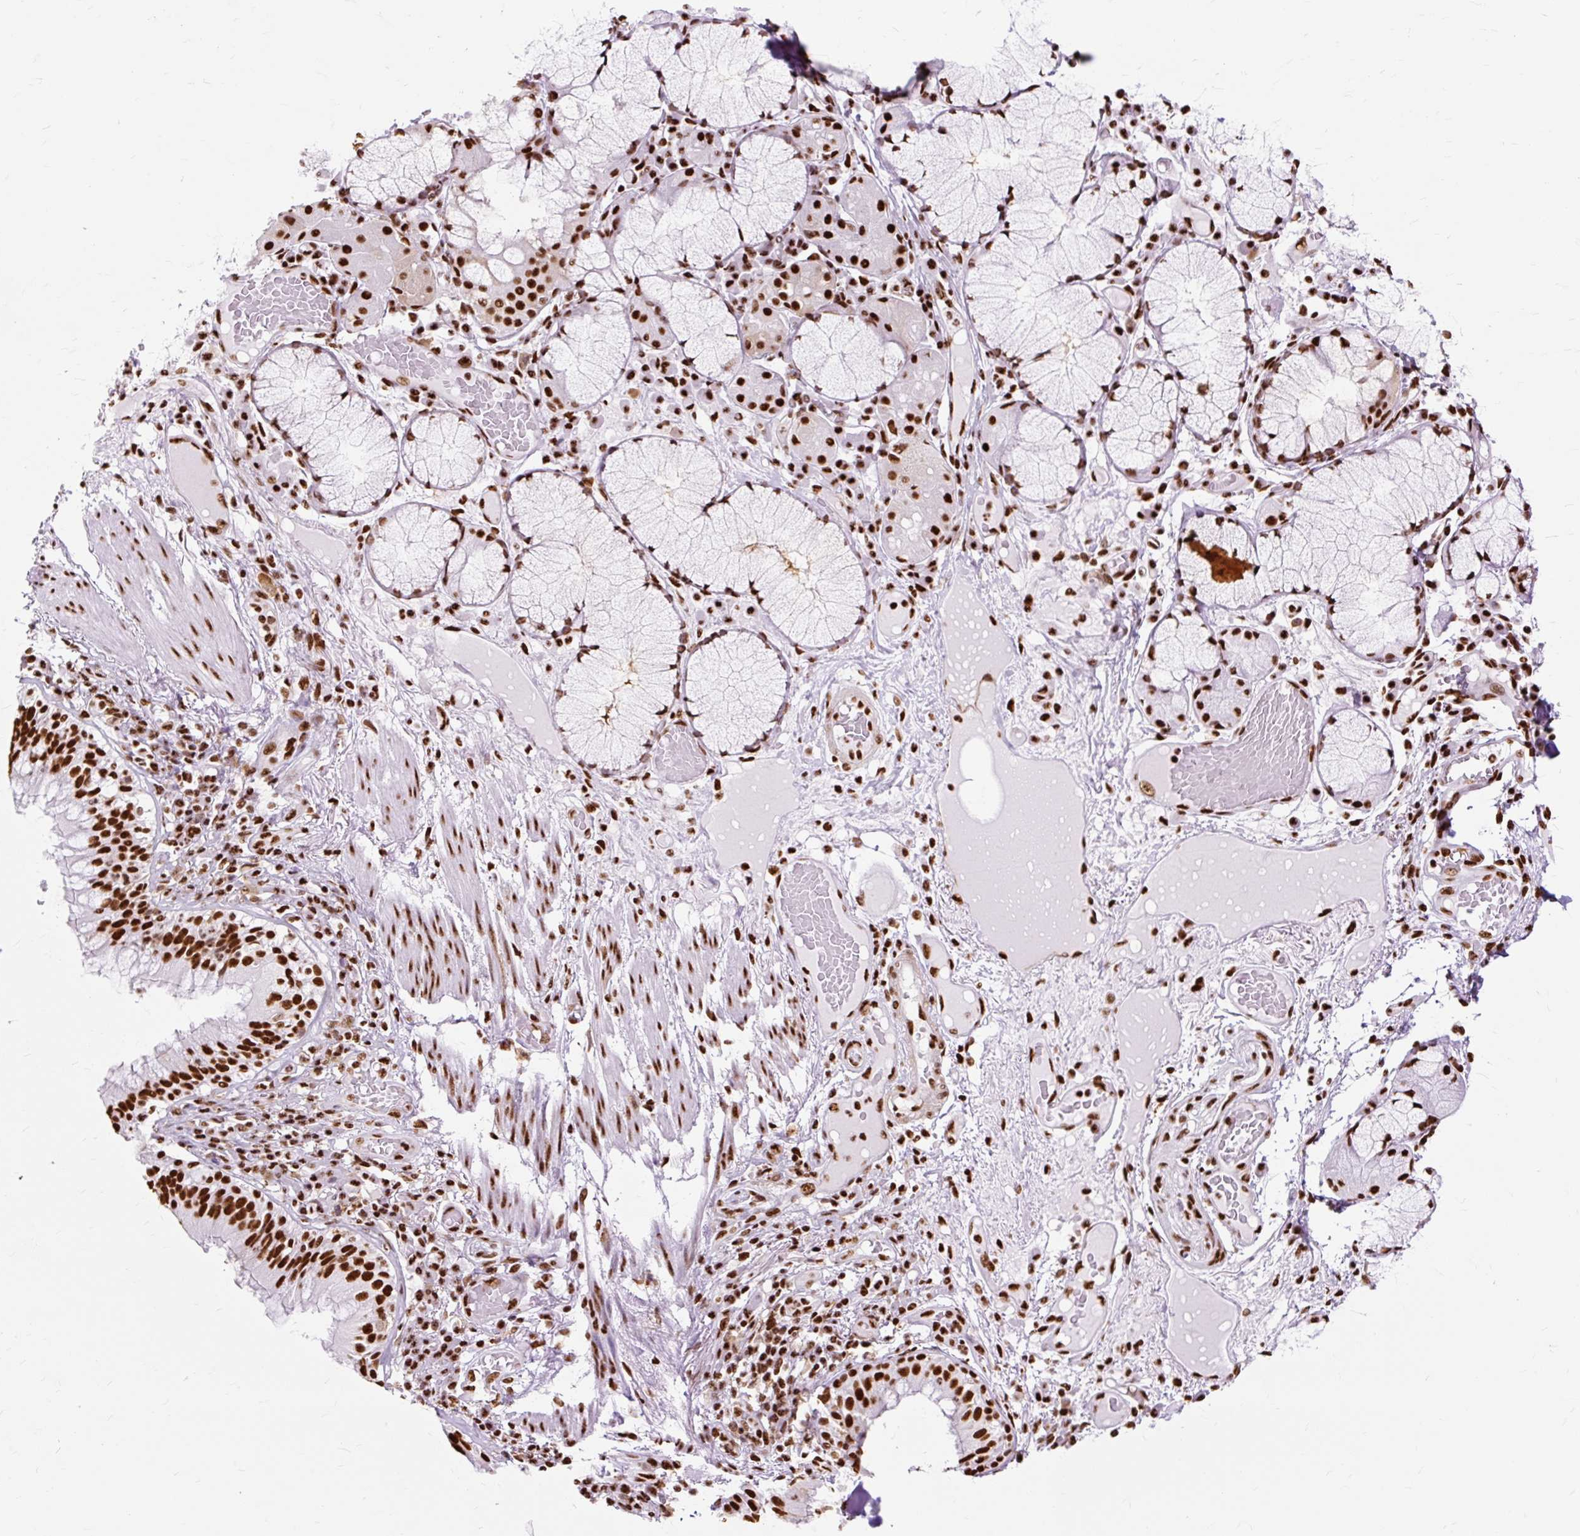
{"staining": {"intensity": "moderate", "quantity": ">75%", "location": "nuclear"}, "tissue": "adipose tissue", "cell_type": "Adipocytes", "image_type": "normal", "snomed": [{"axis": "morphology", "description": "Normal tissue, NOS"}, {"axis": "topography", "description": "Cartilage tissue"}, {"axis": "topography", "description": "Bronchus"}], "caption": "Protein staining exhibits moderate nuclear positivity in about >75% of adipocytes in normal adipose tissue.", "gene": "XRCC6", "patient": {"sex": "male", "age": 56}}